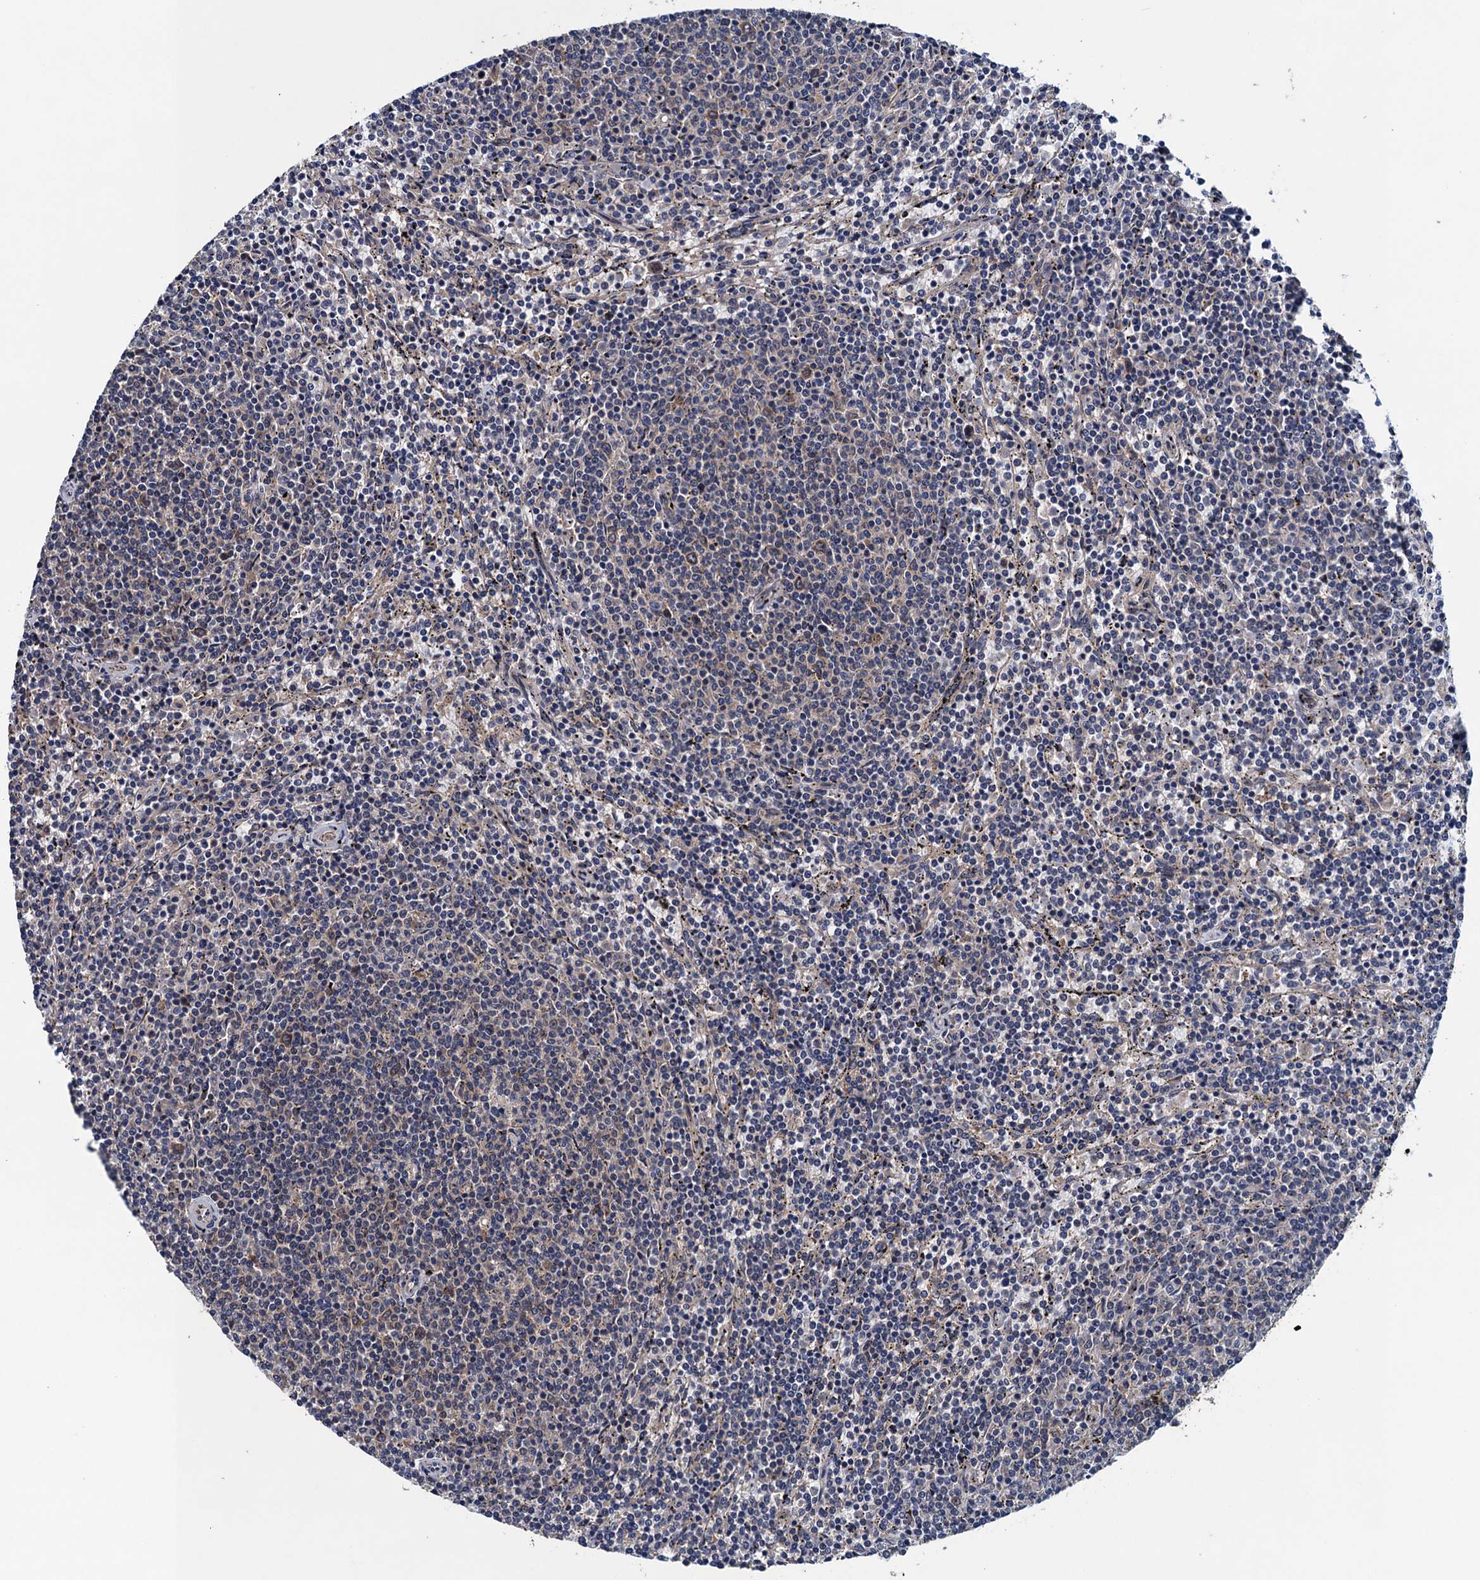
{"staining": {"intensity": "negative", "quantity": "none", "location": "none"}, "tissue": "lymphoma", "cell_type": "Tumor cells", "image_type": "cancer", "snomed": [{"axis": "morphology", "description": "Malignant lymphoma, non-Hodgkin's type, Low grade"}, {"axis": "topography", "description": "Spleen"}], "caption": "Photomicrograph shows no significant protein staining in tumor cells of low-grade malignant lymphoma, non-Hodgkin's type.", "gene": "BLTP3B", "patient": {"sex": "female", "age": 50}}